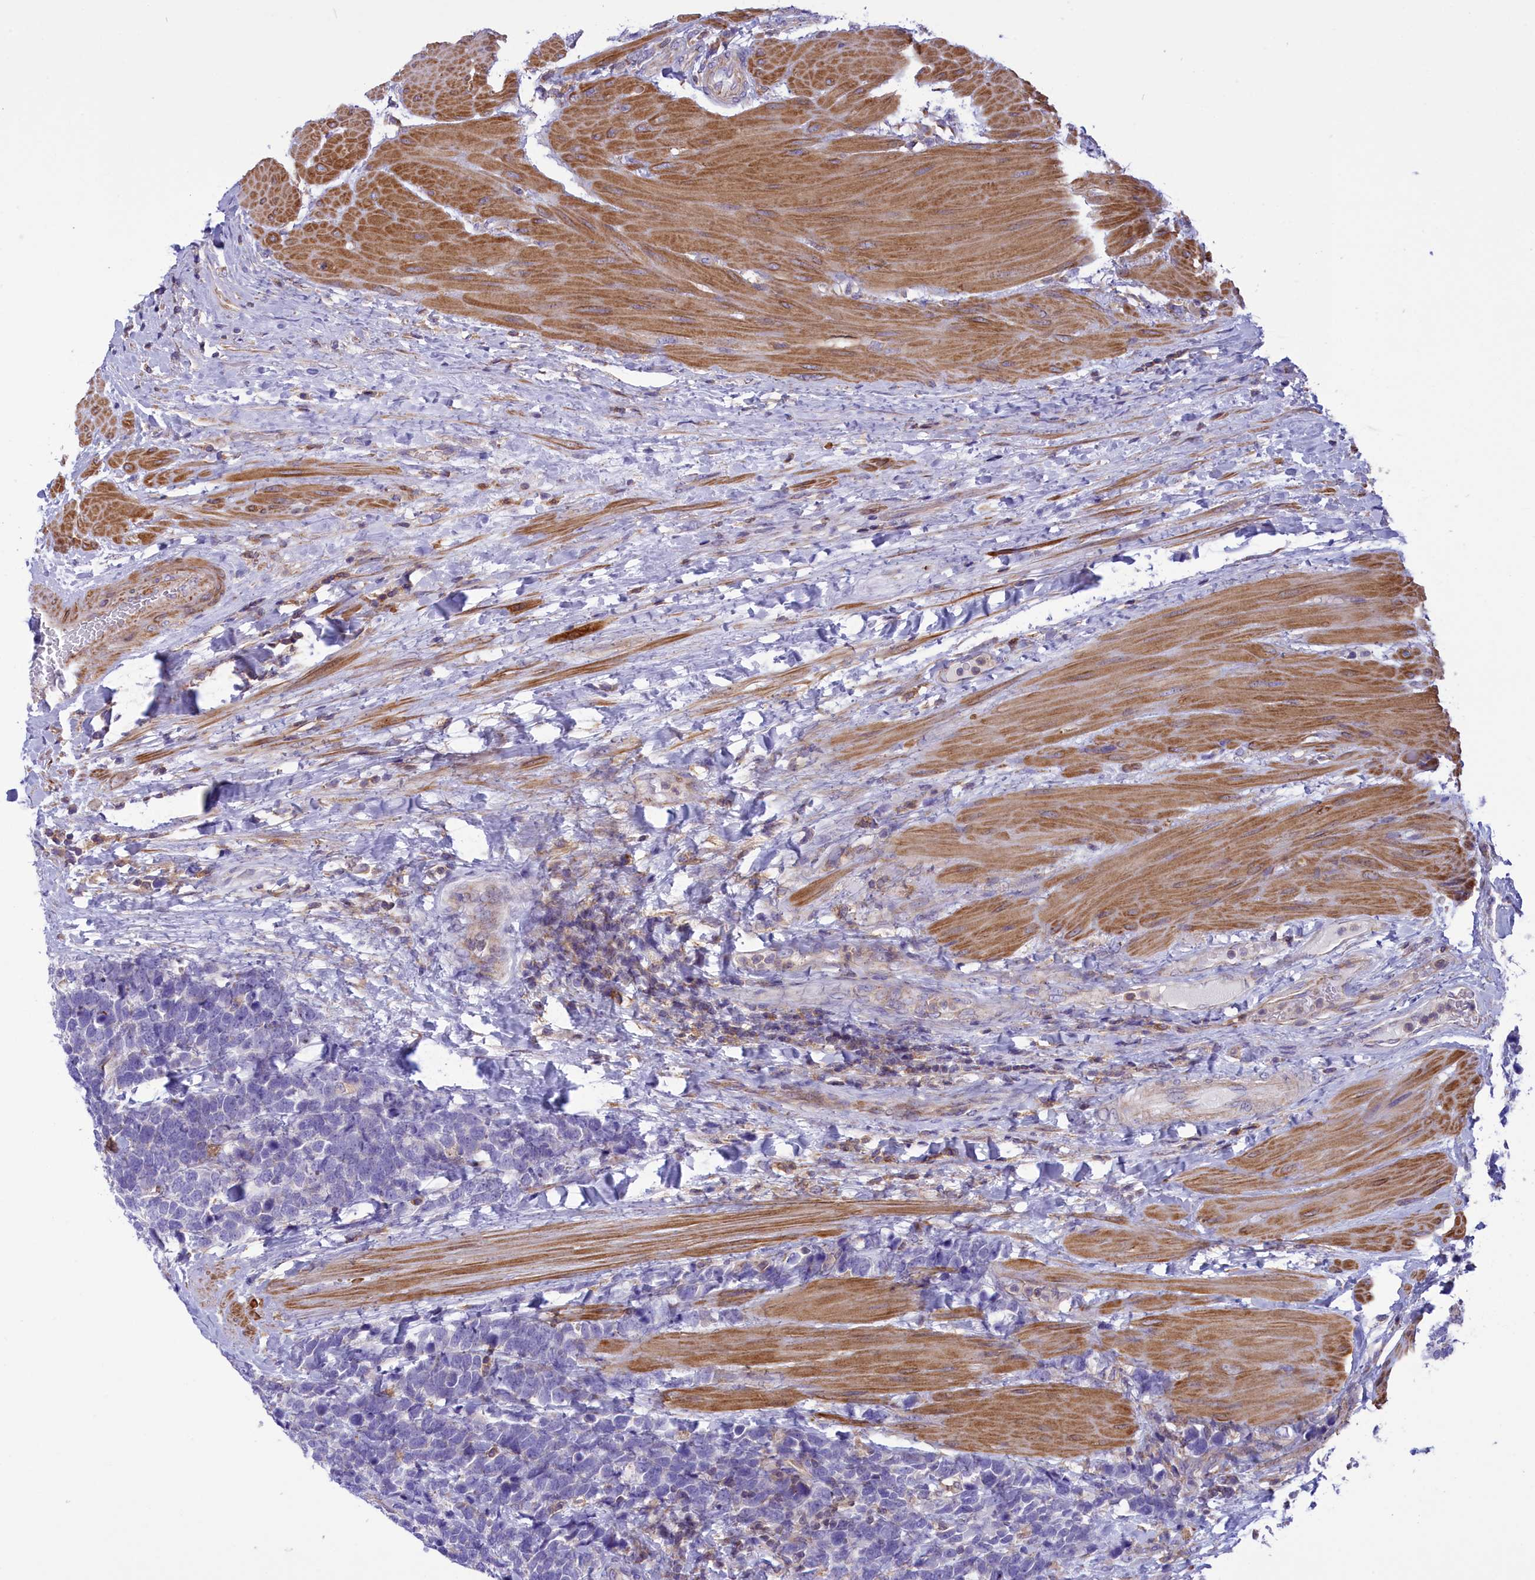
{"staining": {"intensity": "negative", "quantity": "none", "location": "none"}, "tissue": "urothelial cancer", "cell_type": "Tumor cells", "image_type": "cancer", "snomed": [{"axis": "morphology", "description": "Urothelial carcinoma, High grade"}, {"axis": "topography", "description": "Urinary bladder"}], "caption": "Immunohistochemistry of human high-grade urothelial carcinoma displays no expression in tumor cells.", "gene": "CORO7-PAM16", "patient": {"sex": "female", "age": 82}}